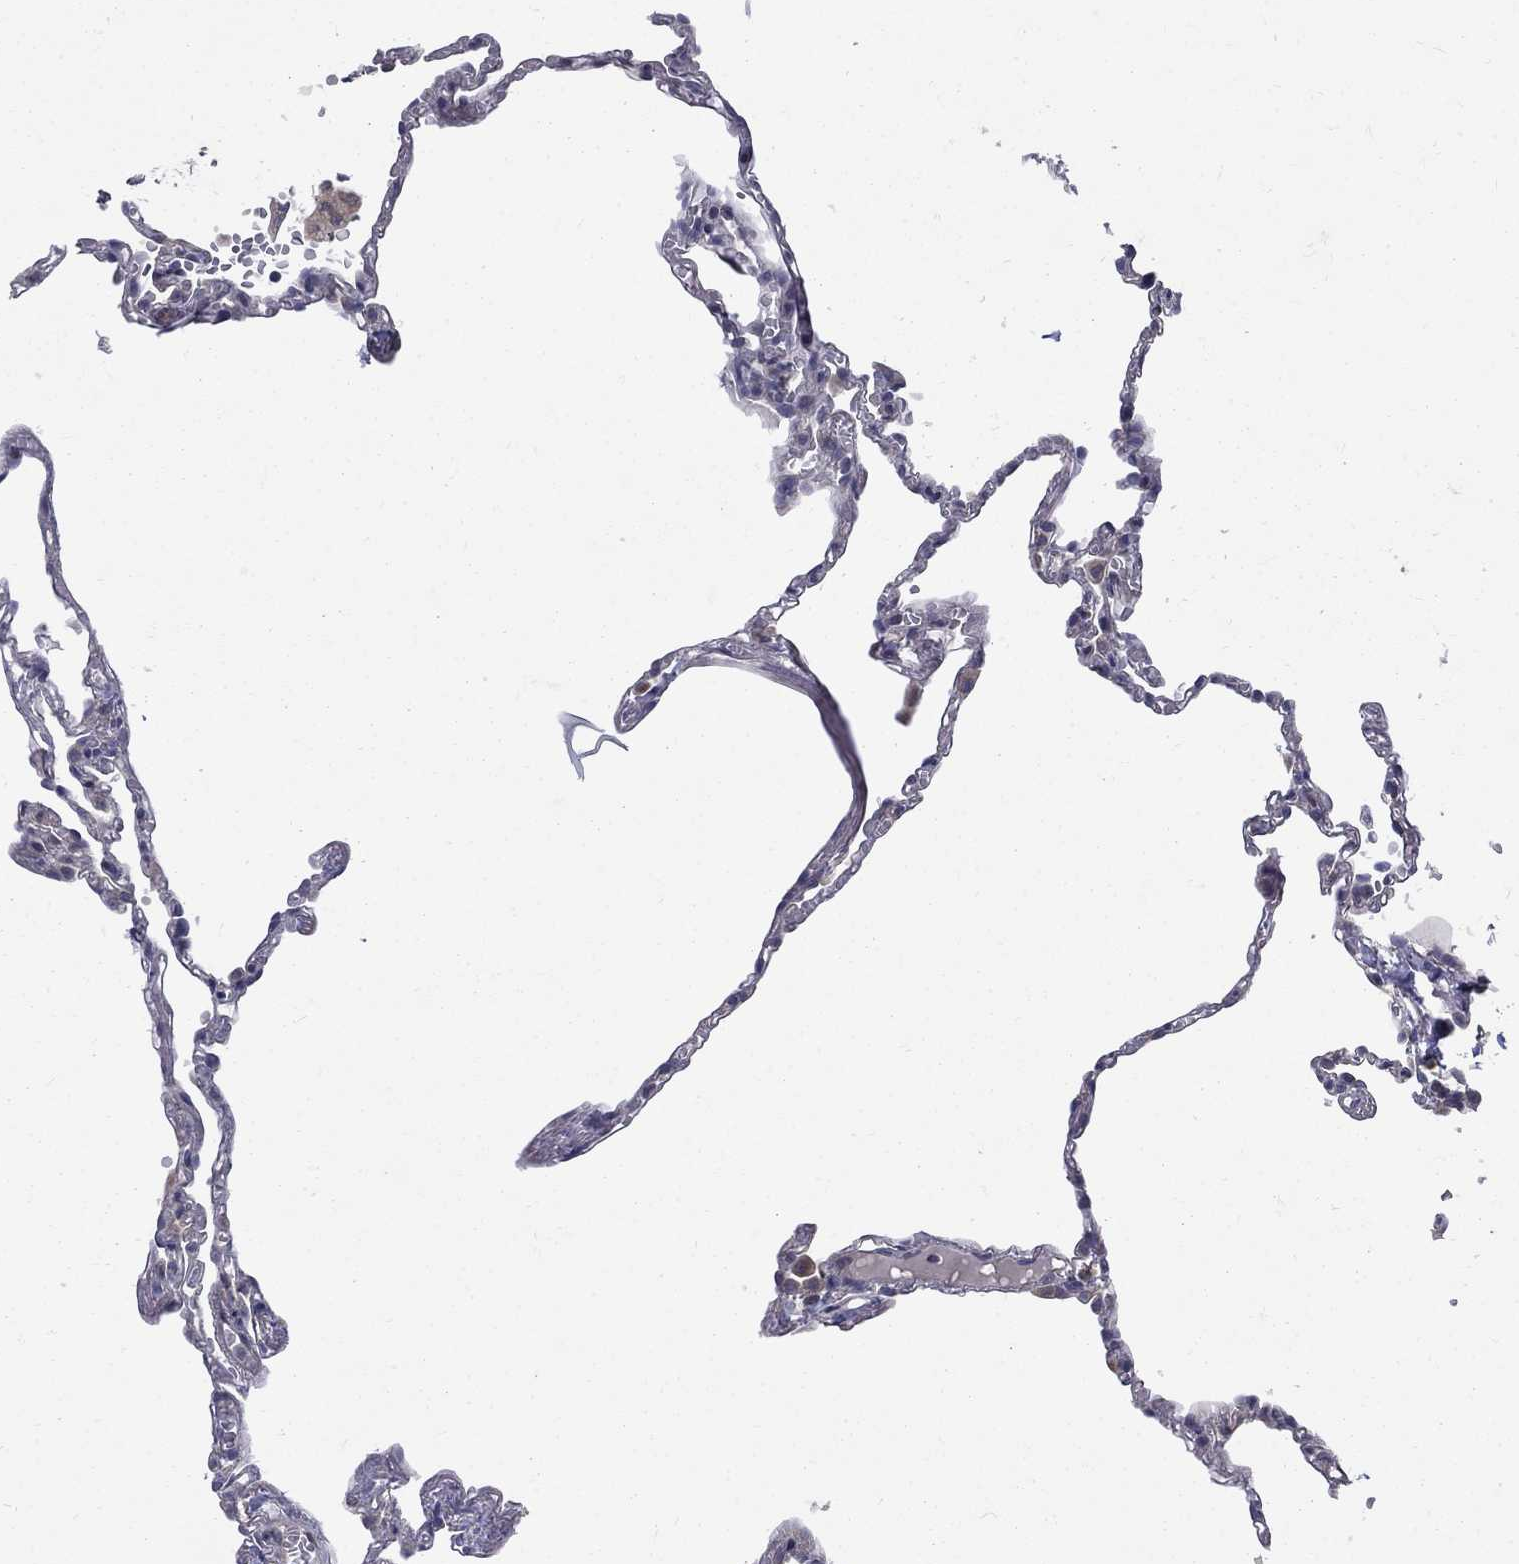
{"staining": {"intensity": "weak", "quantity": "25%-75%", "location": "cytoplasmic/membranous"}, "tissue": "lung", "cell_type": "Alveolar cells", "image_type": "normal", "snomed": [{"axis": "morphology", "description": "Normal tissue, NOS"}, {"axis": "topography", "description": "Lung"}], "caption": "Protein staining reveals weak cytoplasmic/membranous positivity in about 25%-75% of alveolar cells in normal lung.", "gene": "SH2B1", "patient": {"sex": "male", "age": 78}}